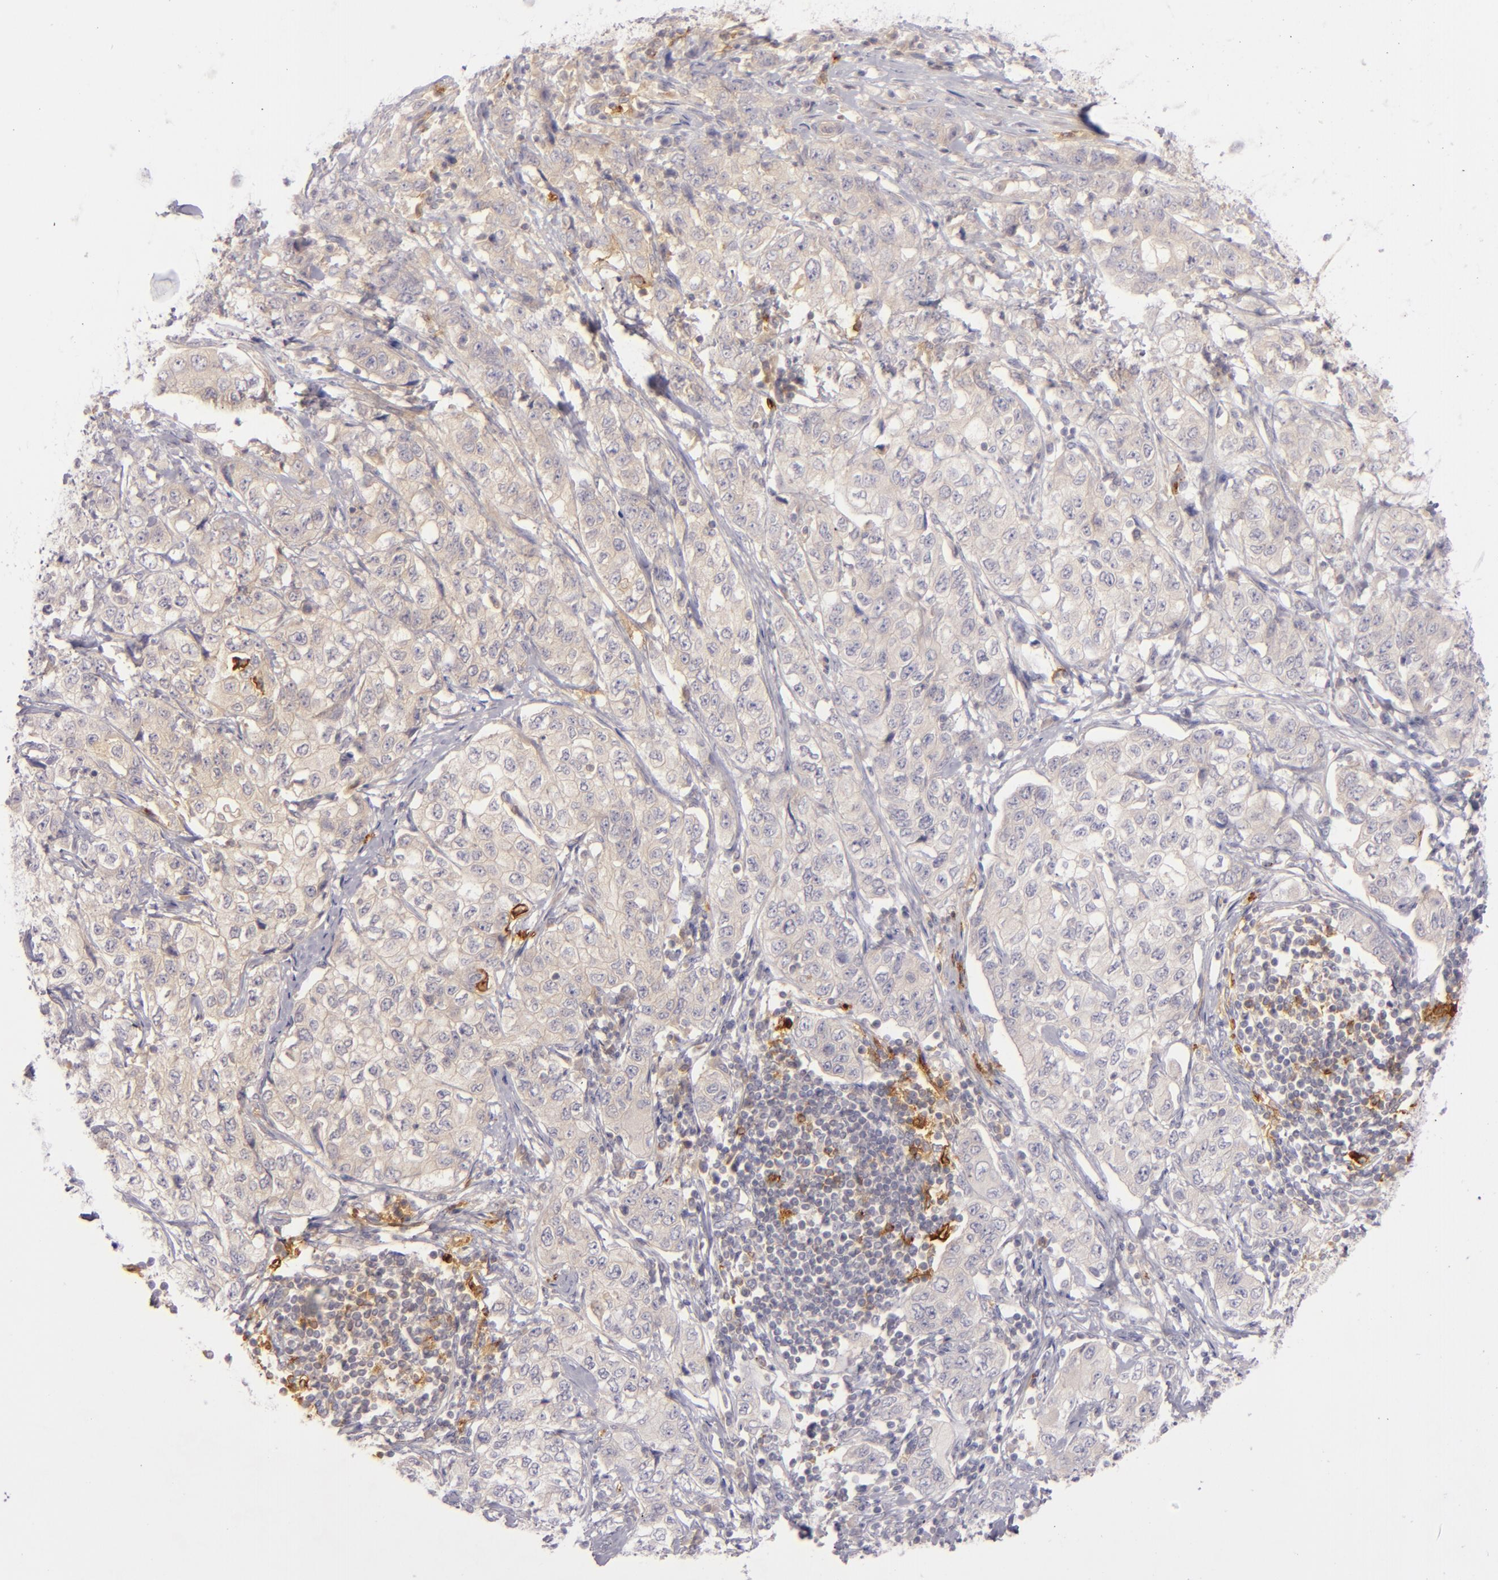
{"staining": {"intensity": "weak", "quantity": ">75%", "location": "cytoplasmic/membranous"}, "tissue": "stomach cancer", "cell_type": "Tumor cells", "image_type": "cancer", "snomed": [{"axis": "morphology", "description": "Adenocarcinoma, NOS"}, {"axis": "topography", "description": "Stomach"}], "caption": "The photomicrograph shows staining of stomach cancer, revealing weak cytoplasmic/membranous protein staining (brown color) within tumor cells. The staining was performed using DAB (3,3'-diaminobenzidine) to visualize the protein expression in brown, while the nuclei were stained in blue with hematoxylin (Magnification: 20x).", "gene": "CD83", "patient": {"sex": "male", "age": 48}}